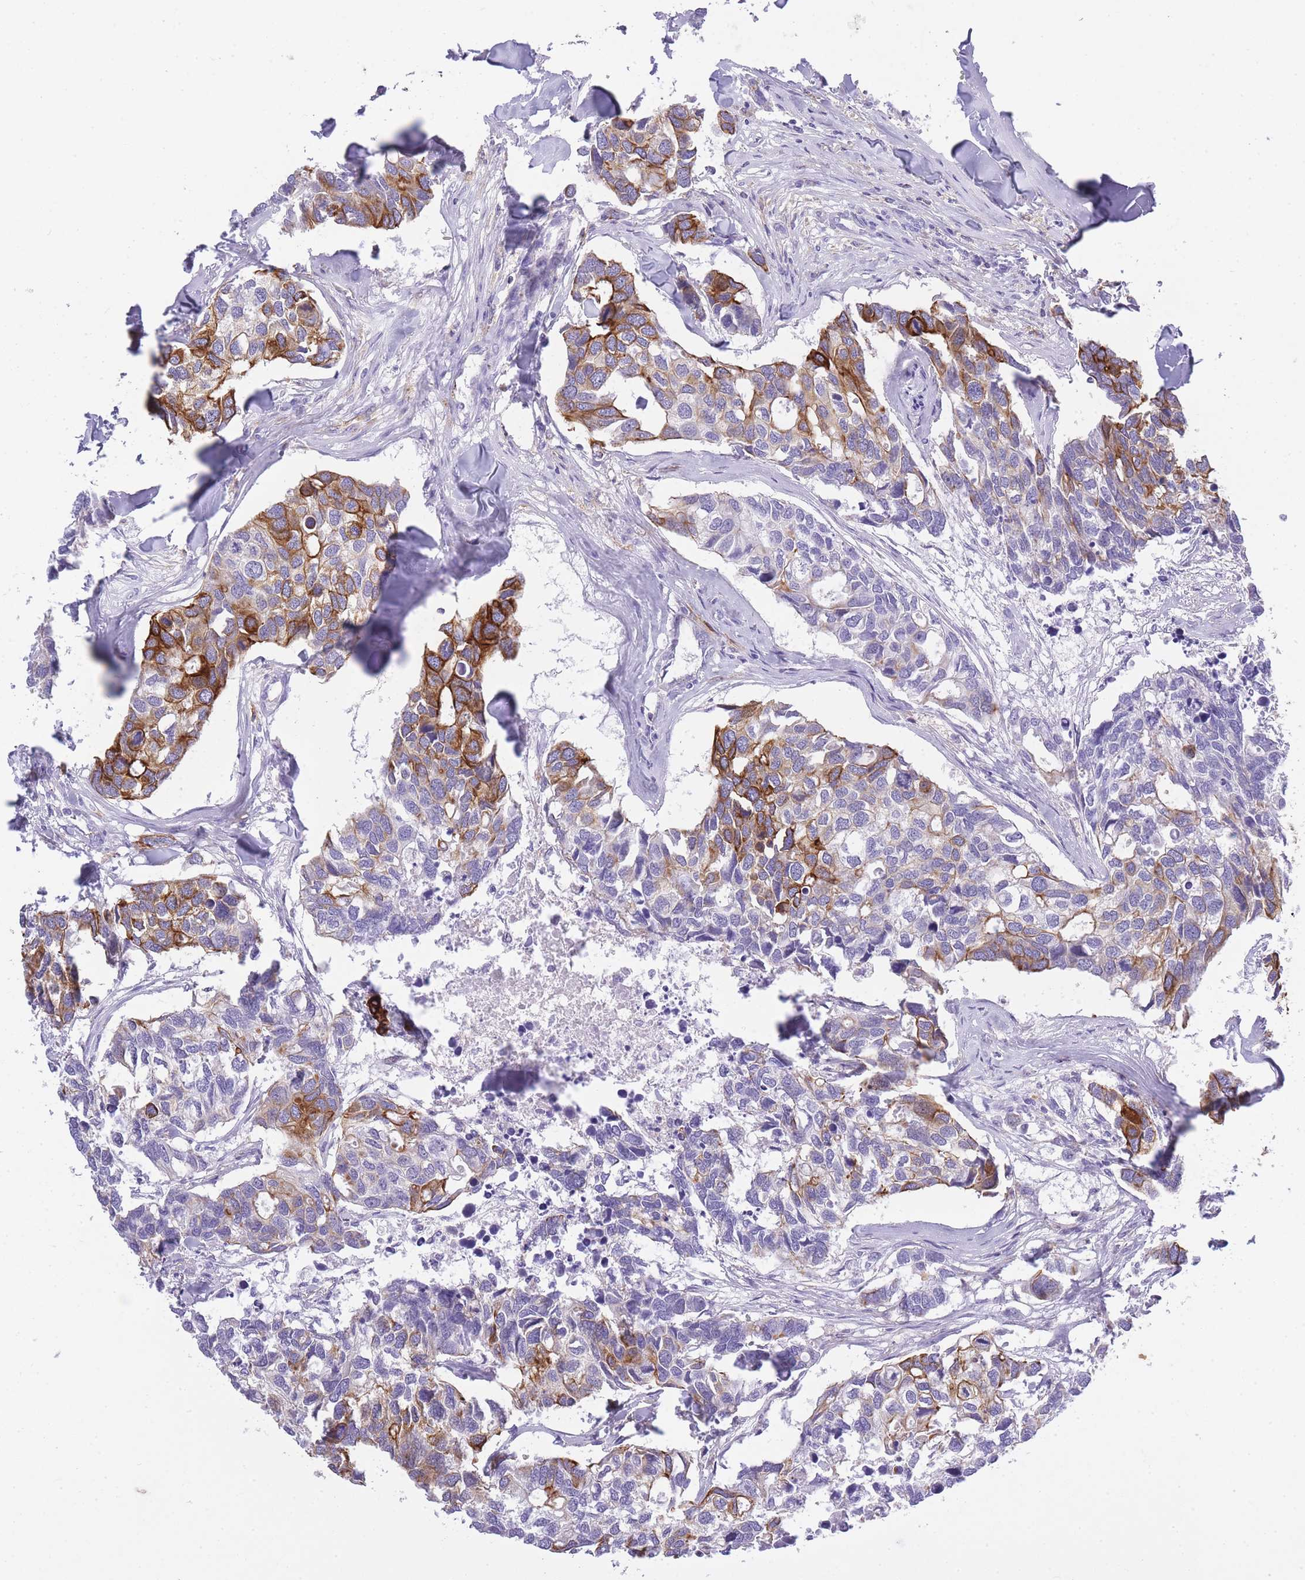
{"staining": {"intensity": "strong", "quantity": "25%-75%", "location": "cytoplasmic/membranous"}, "tissue": "breast cancer", "cell_type": "Tumor cells", "image_type": "cancer", "snomed": [{"axis": "morphology", "description": "Duct carcinoma"}, {"axis": "topography", "description": "Breast"}], "caption": "Strong cytoplasmic/membranous protein expression is seen in about 25%-75% of tumor cells in breast cancer (invasive ductal carcinoma).", "gene": "RADX", "patient": {"sex": "female", "age": 83}}